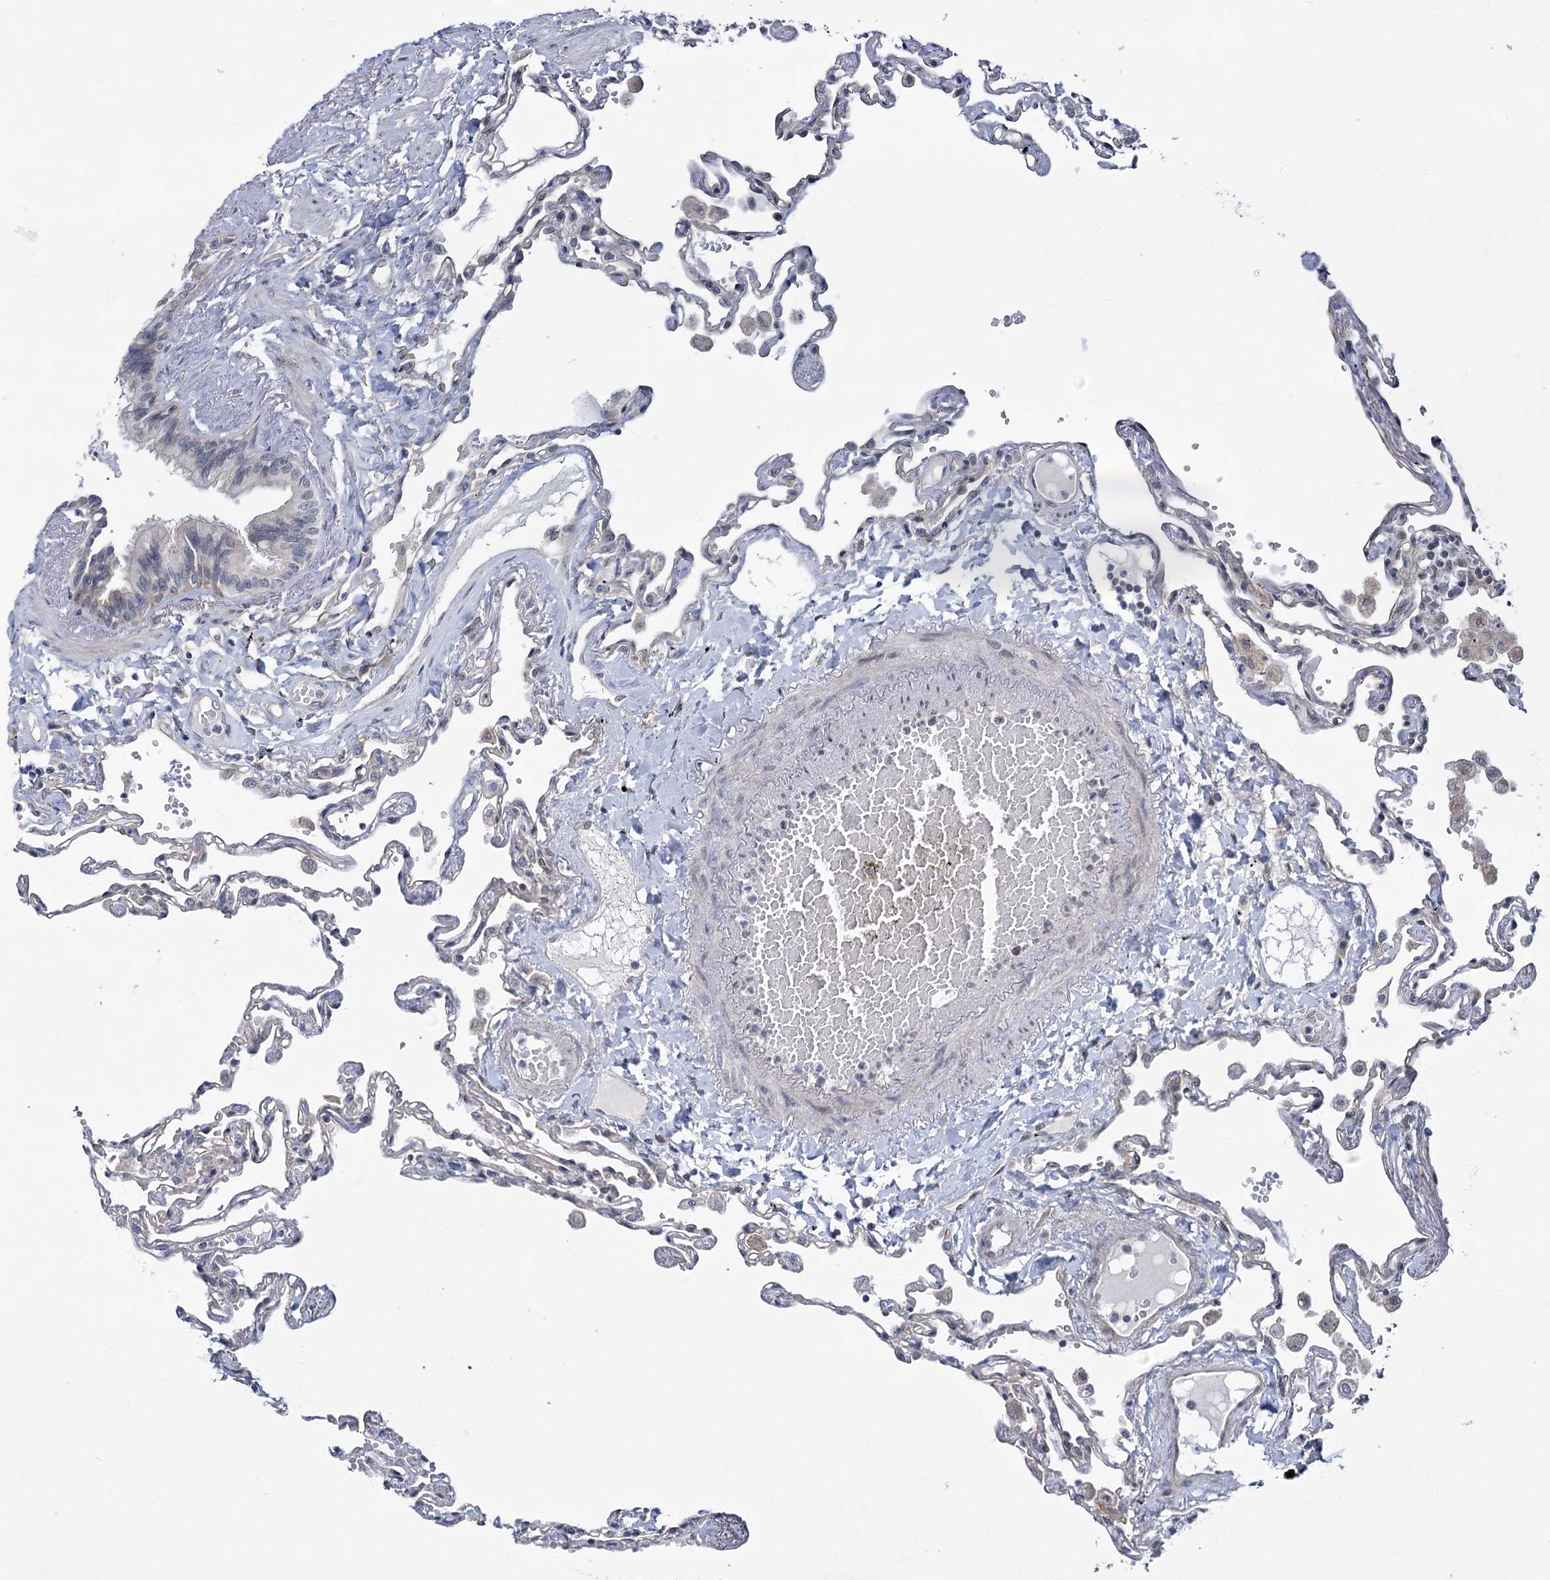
{"staining": {"intensity": "negative", "quantity": "none", "location": "none"}, "tissue": "lung", "cell_type": "Alveolar cells", "image_type": "normal", "snomed": [{"axis": "morphology", "description": "Normal tissue, NOS"}, {"axis": "topography", "description": "Lung"}], "caption": "A high-resolution micrograph shows immunohistochemistry staining of benign lung, which reveals no significant staining in alveolar cells.", "gene": "MBLAC2", "patient": {"sex": "female", "age": 67}}